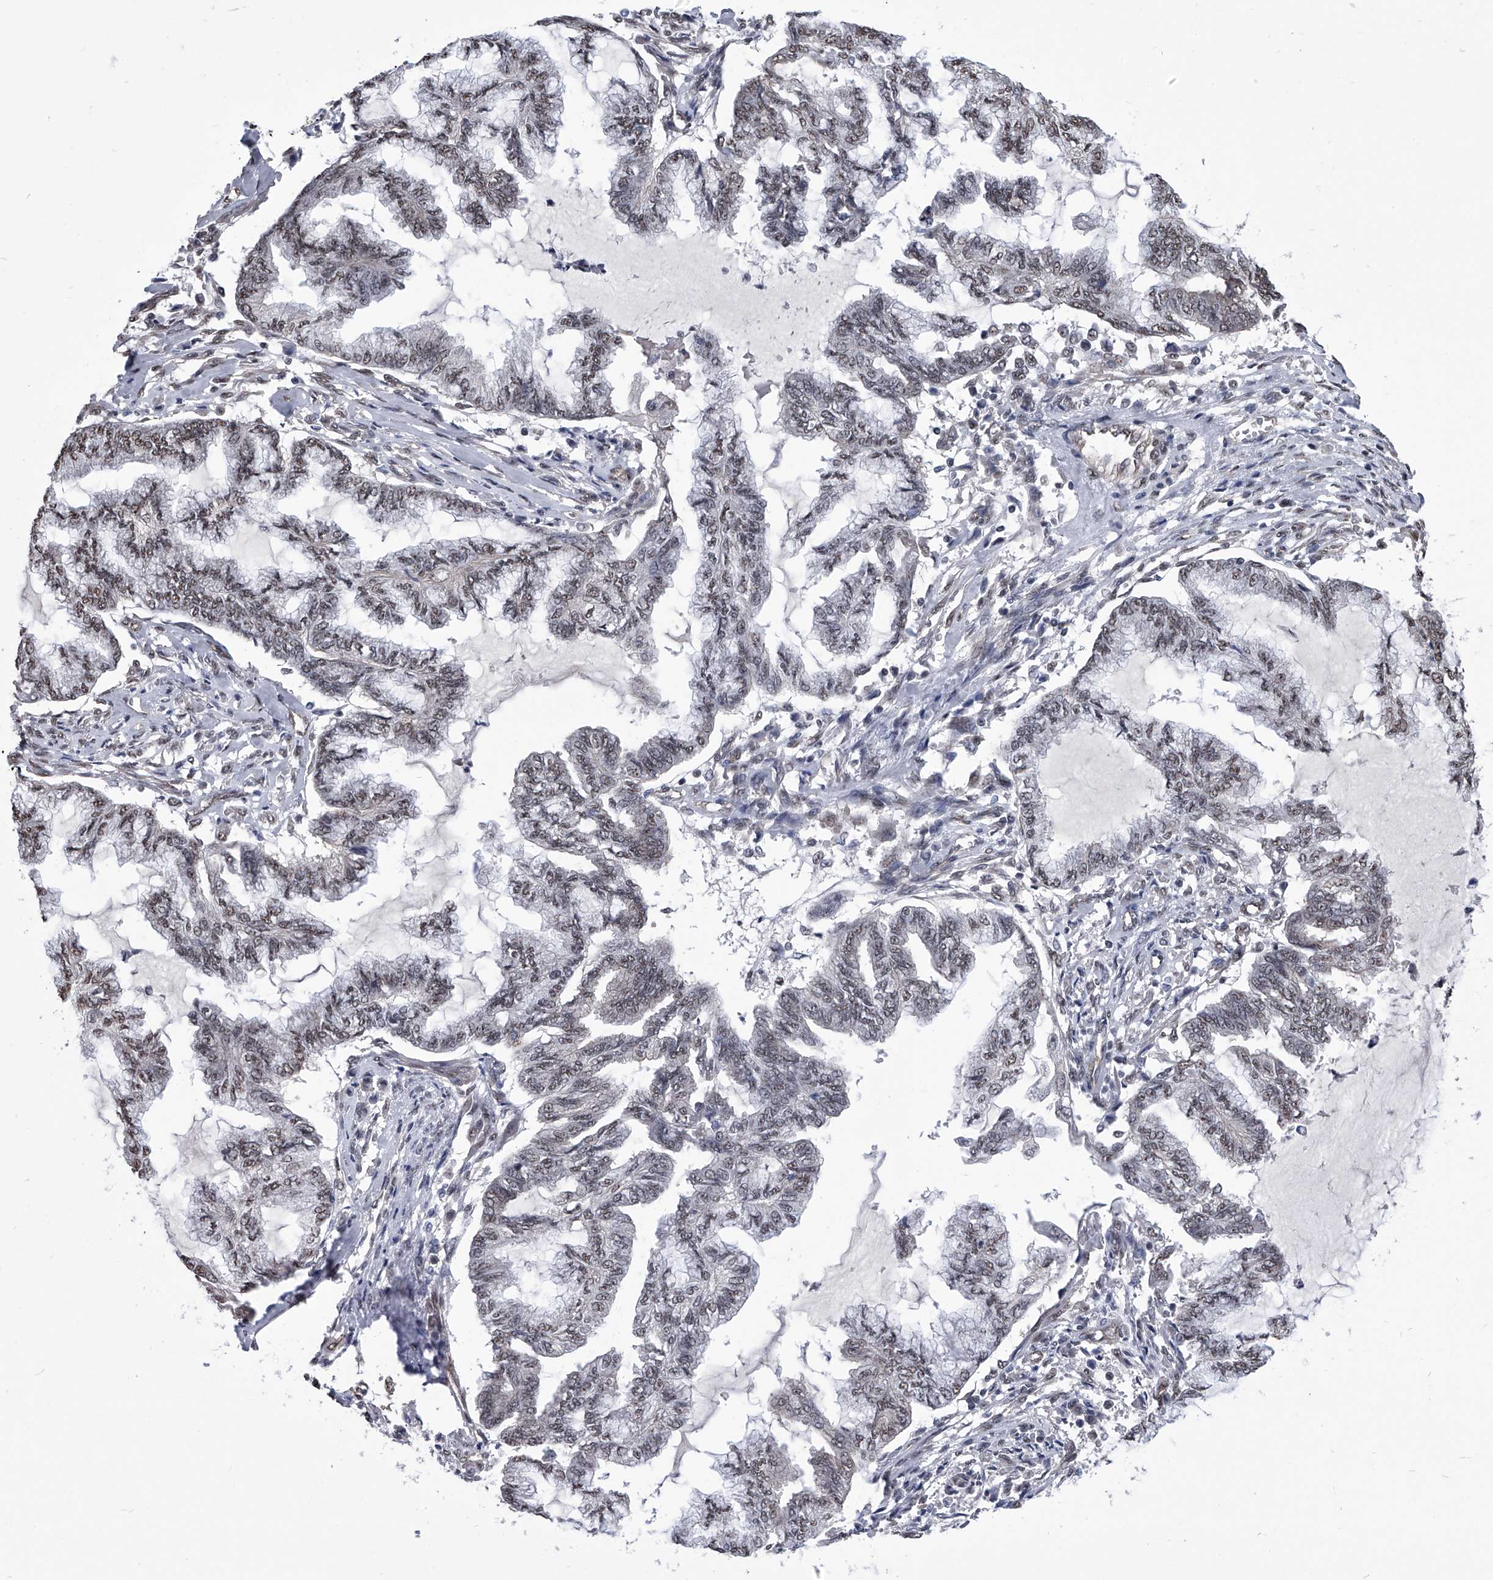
{"staining": {"intensity": "weak", "quantity": "<25%", "location": "nuclear"}, "tissue": "endometrial cancer", "cell_type": "Tumor cells", "image_type": "cancer", "snomed": [{"axis": "morphology", "description": "Adenocarcinoma, NOS"}, {"axis": "topography", "description": "Endometrium"}], "caption": "This is an immunohistochemistry (IHC) micrograph of endometrial cancer (adenocarcinoma). There is no positivity in tumor cells.", "gene": "ZNF76", "patient": {"sex": "female", "age": 86}}